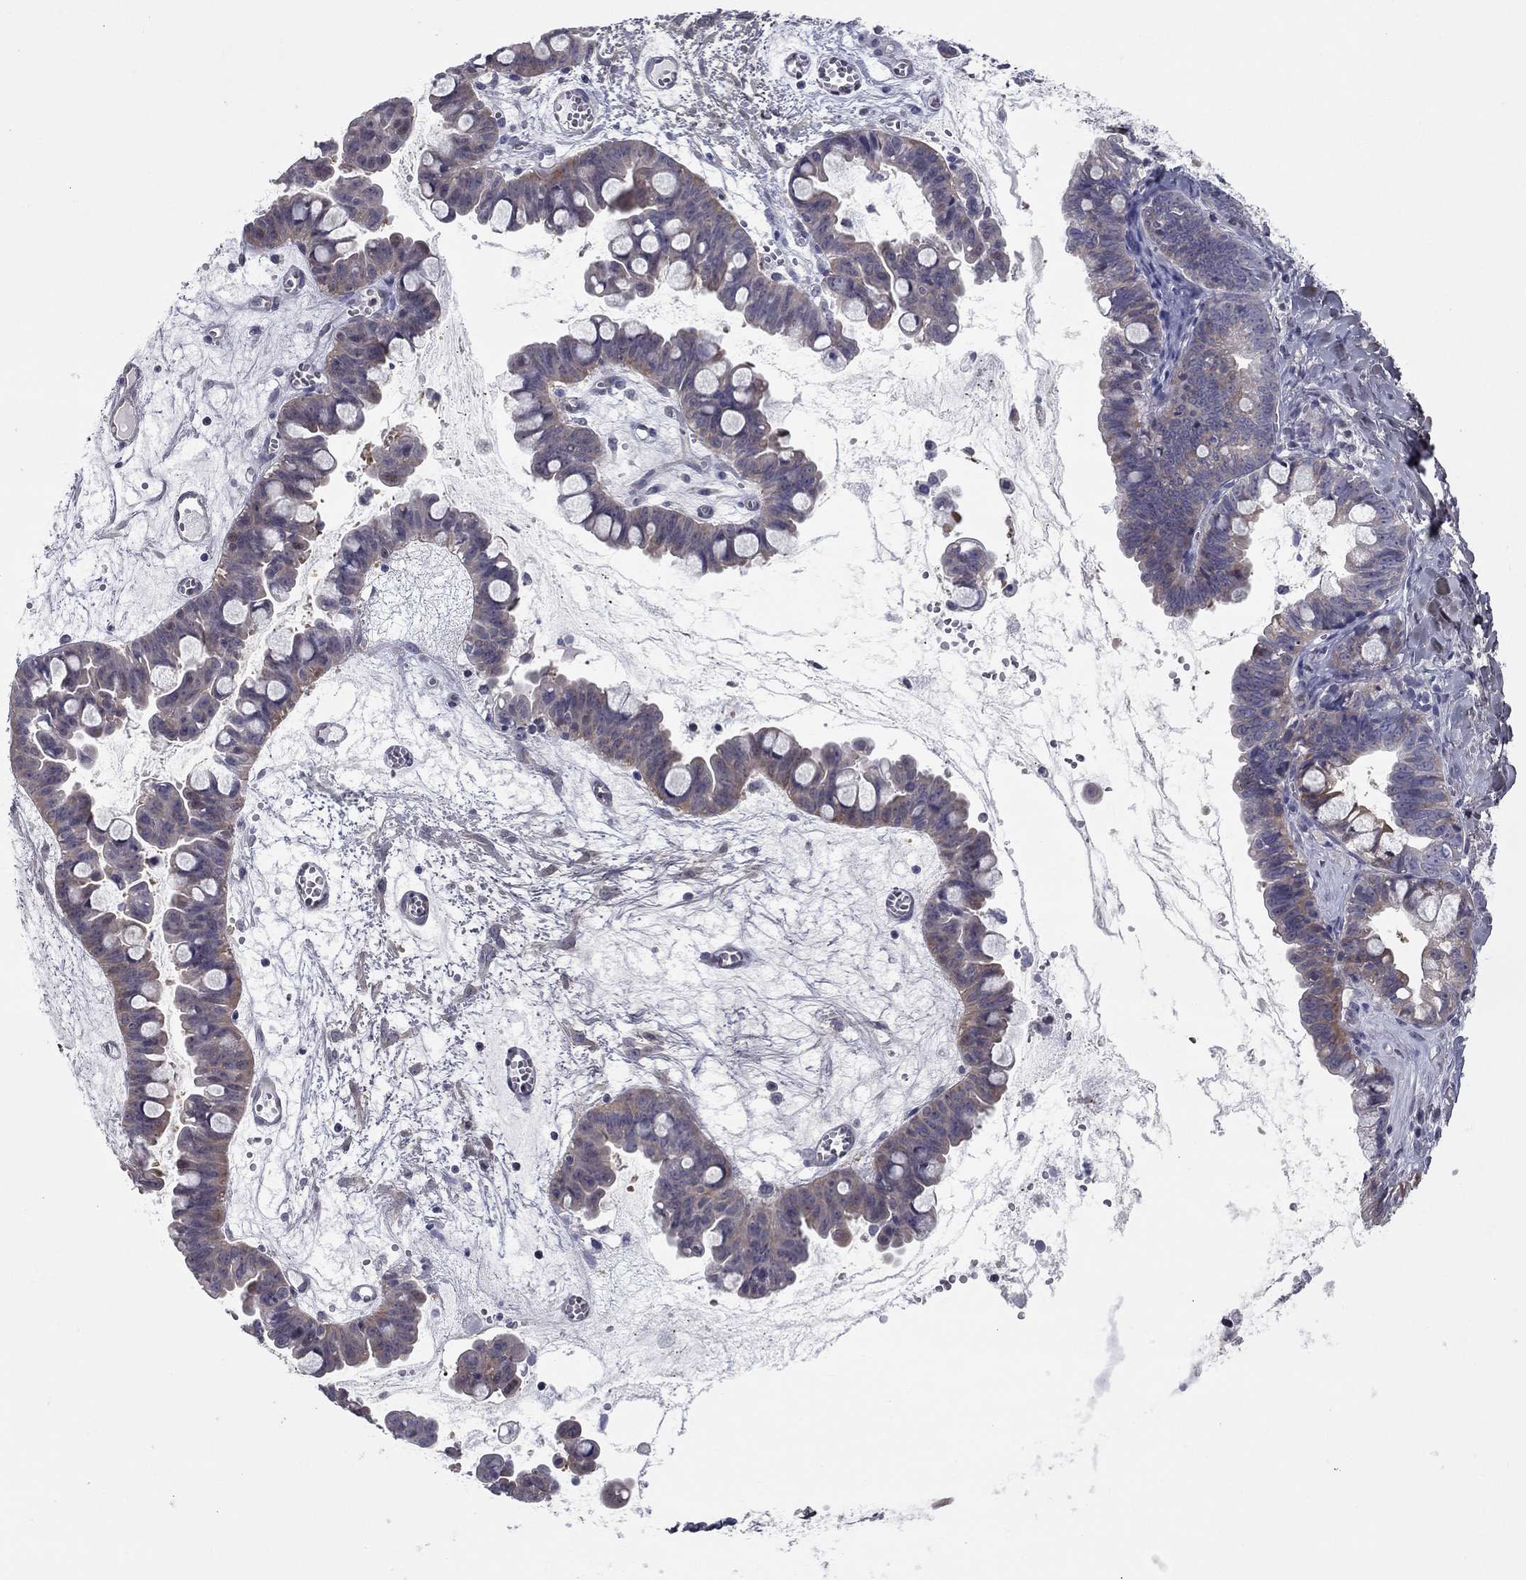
{"staining": {"intensity": "weak", "quantity": ">75%", "location": "cytoplasmic/membranous"}, "tissue": "ovarian cancer", "cell_type": "Tumor cells", "image_type": "cancer", "snomed": [{"axis": "morphology", "description": "Cystadenocarcinoma, mucinous, NOS"}, {"axis": "topography", "description": "Ovary"}], "caption": "High-magnification brightfield microscopy of mucinous cystadenocarcinoma (ovarian) stained with DAB (3,3'-diaminobenzidine) (brown) and counterstained with hematoxylin (blue). tumor cells exhibit weak cytoplasmic/membranous positivity is appreciated in about>75% of cells. The staining was performed using DAB (3,3'-diaminobenzidine) to visualize the protein expression in brown, while the nuclei were stained in blue with hematoxylin (Magnification: 20x).", "gene": "DUSP7", "patient": {"sex": "female", "age": 63}}